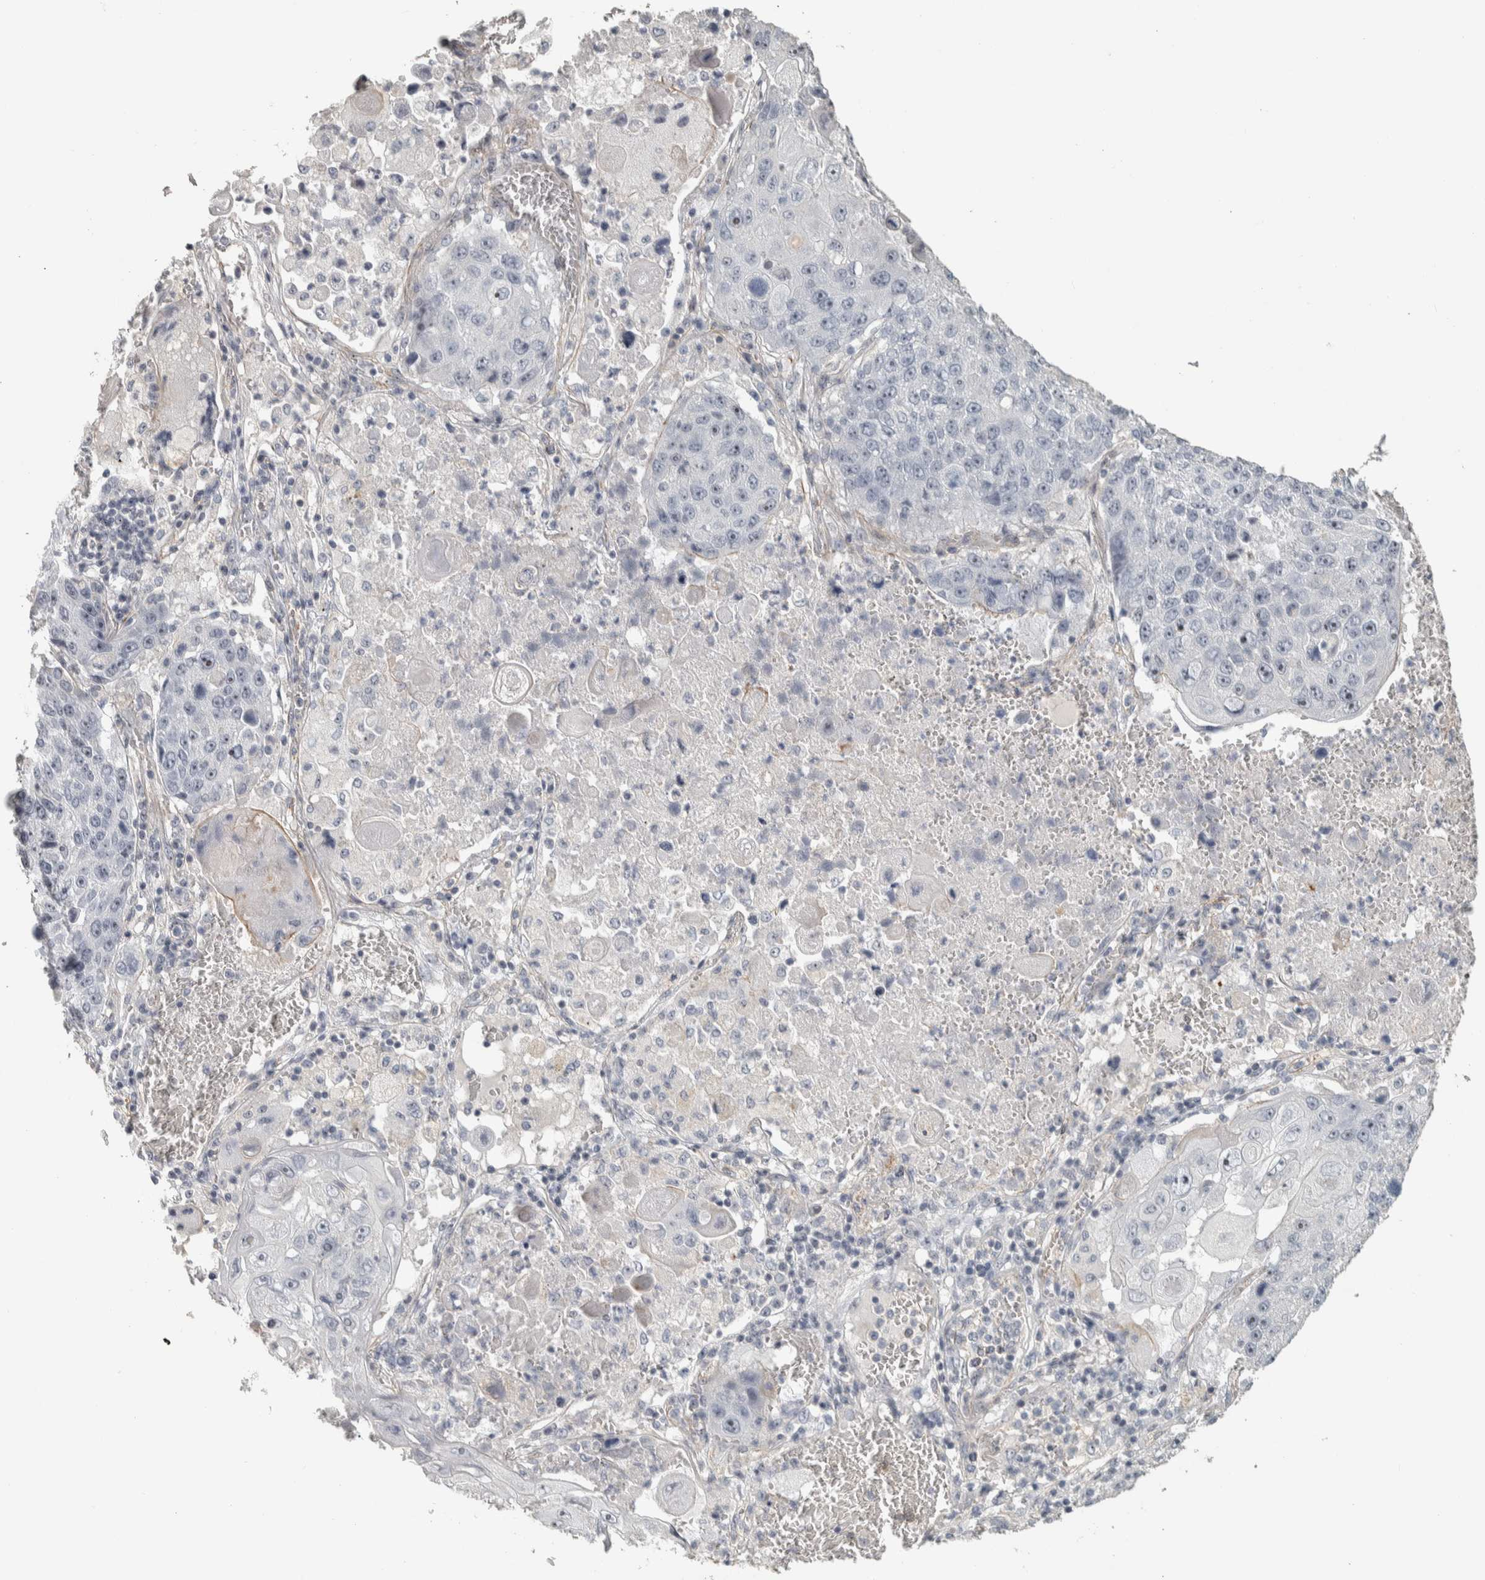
{"staining": {"intensity": "weak", "quantity": "25%-75%", "location": "nuclear"}, "tissue": "lung cancer", "cell_type": "Tumor cells", "image_type": "cancer", "snomed": [{"axis": "morphology", "description": "Squamous cell carcinoma, NOS"}, {"axis": "topography", "description": "Lung"}], "caption": "A low amount of weak nuclear expression is present in about 25%-75% of tumor cells in lung squamous cell carcinoma tissue. The staining was performed using DAB, with brown indicating positive protein expression. Nuclei are stained blue with hematoxylin.", "gene": "DCAF10", "patient": {"sex": "male", "age": 61}}